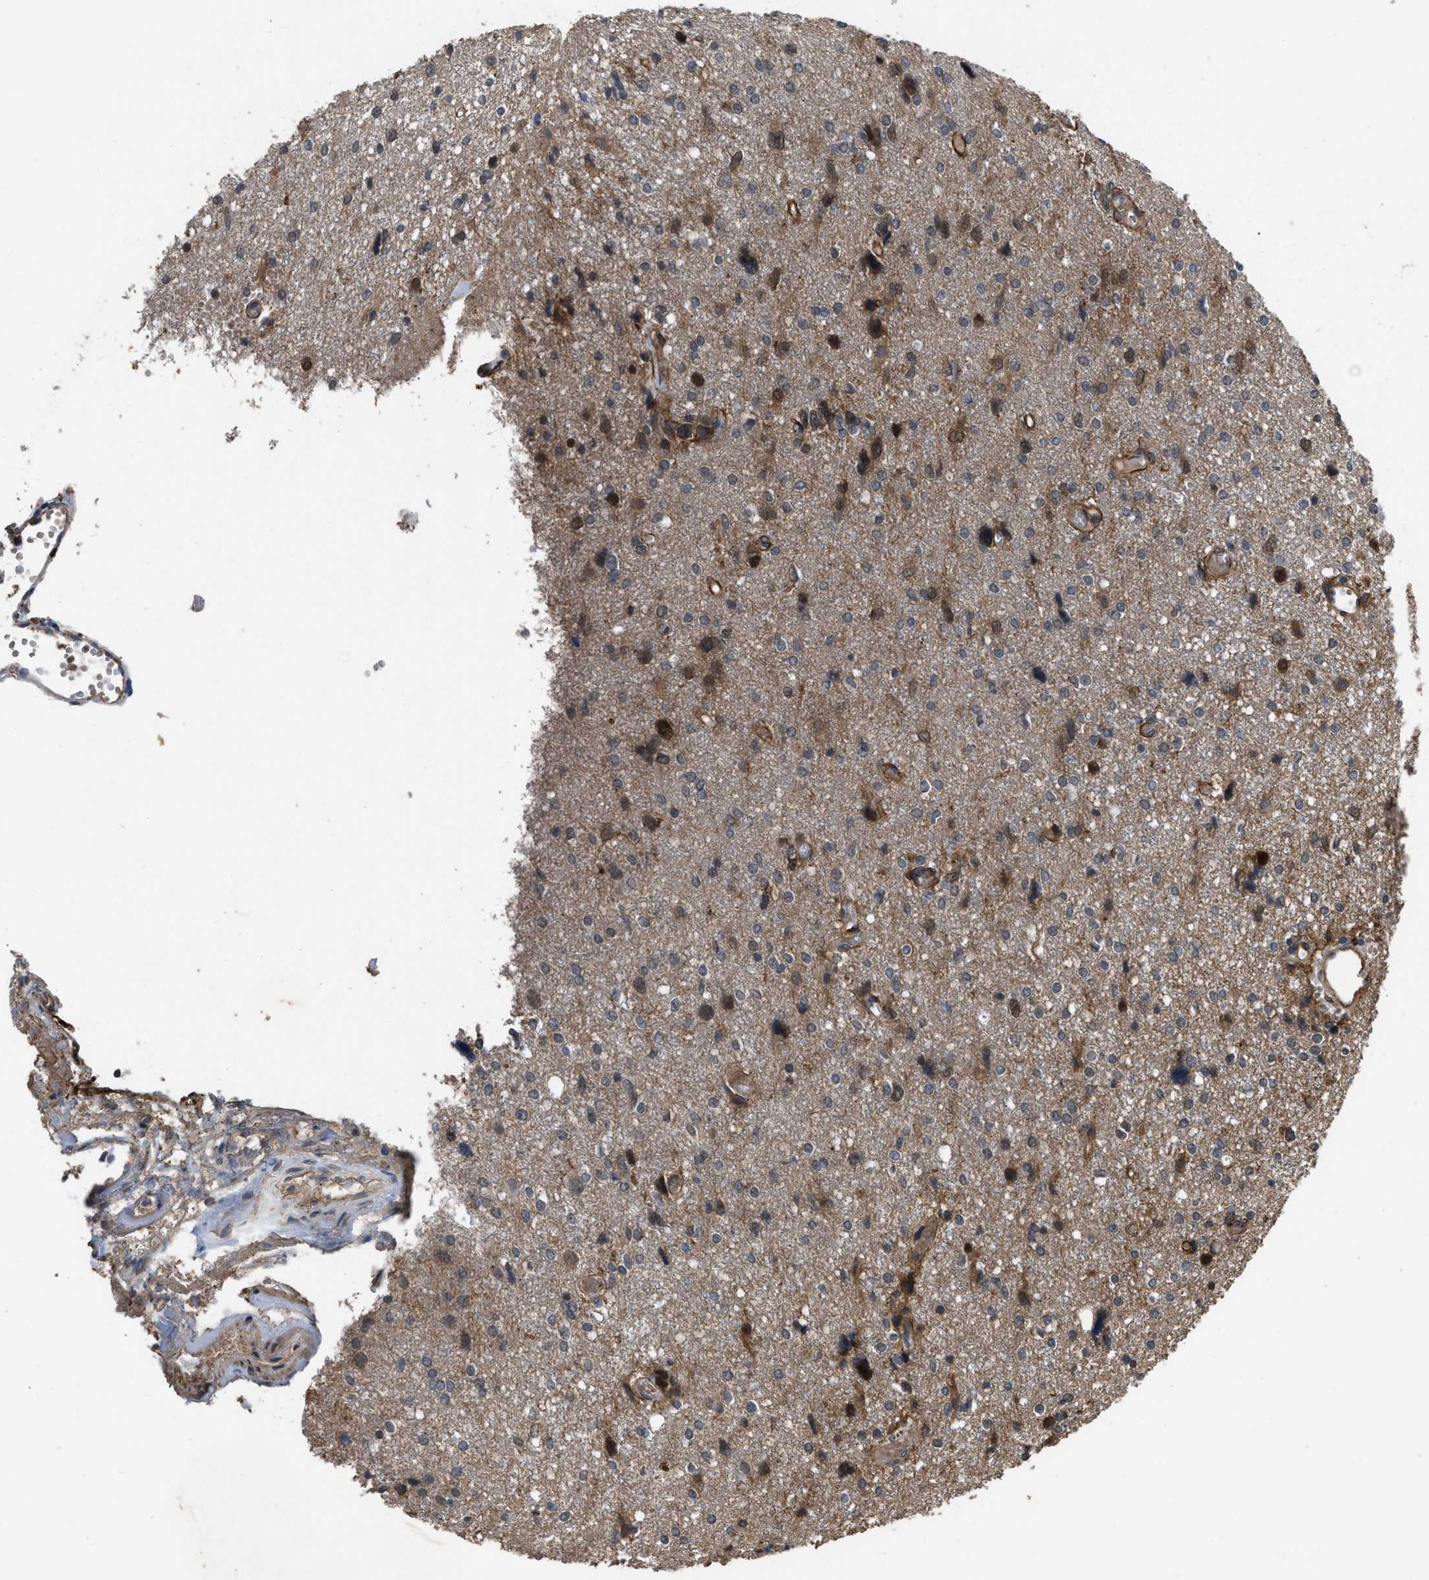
{"staining": {"intensity": "strong", "quantity": "25%-75%", "location": "cytoplasmic/membranous,nuclear"}, "tissue": "glioma", "cell_type": "Tumor cells", "image_type": "cancer", "snomed": [{"axis": "morphology", "description": "Glioma, malignant, High grade"}, {"axis": "topography", "description": "Brain"}], "caption": "A brown stain shows strong cytoplasmic/membranous and nuclear positivity of a protein in human malignant glioma (high-grade) tumor cells. The protein is shown in brown color, while the nuclei are stained blue.", "gene": "UTRN", "patient": {"sex": "female", "age": 59}}